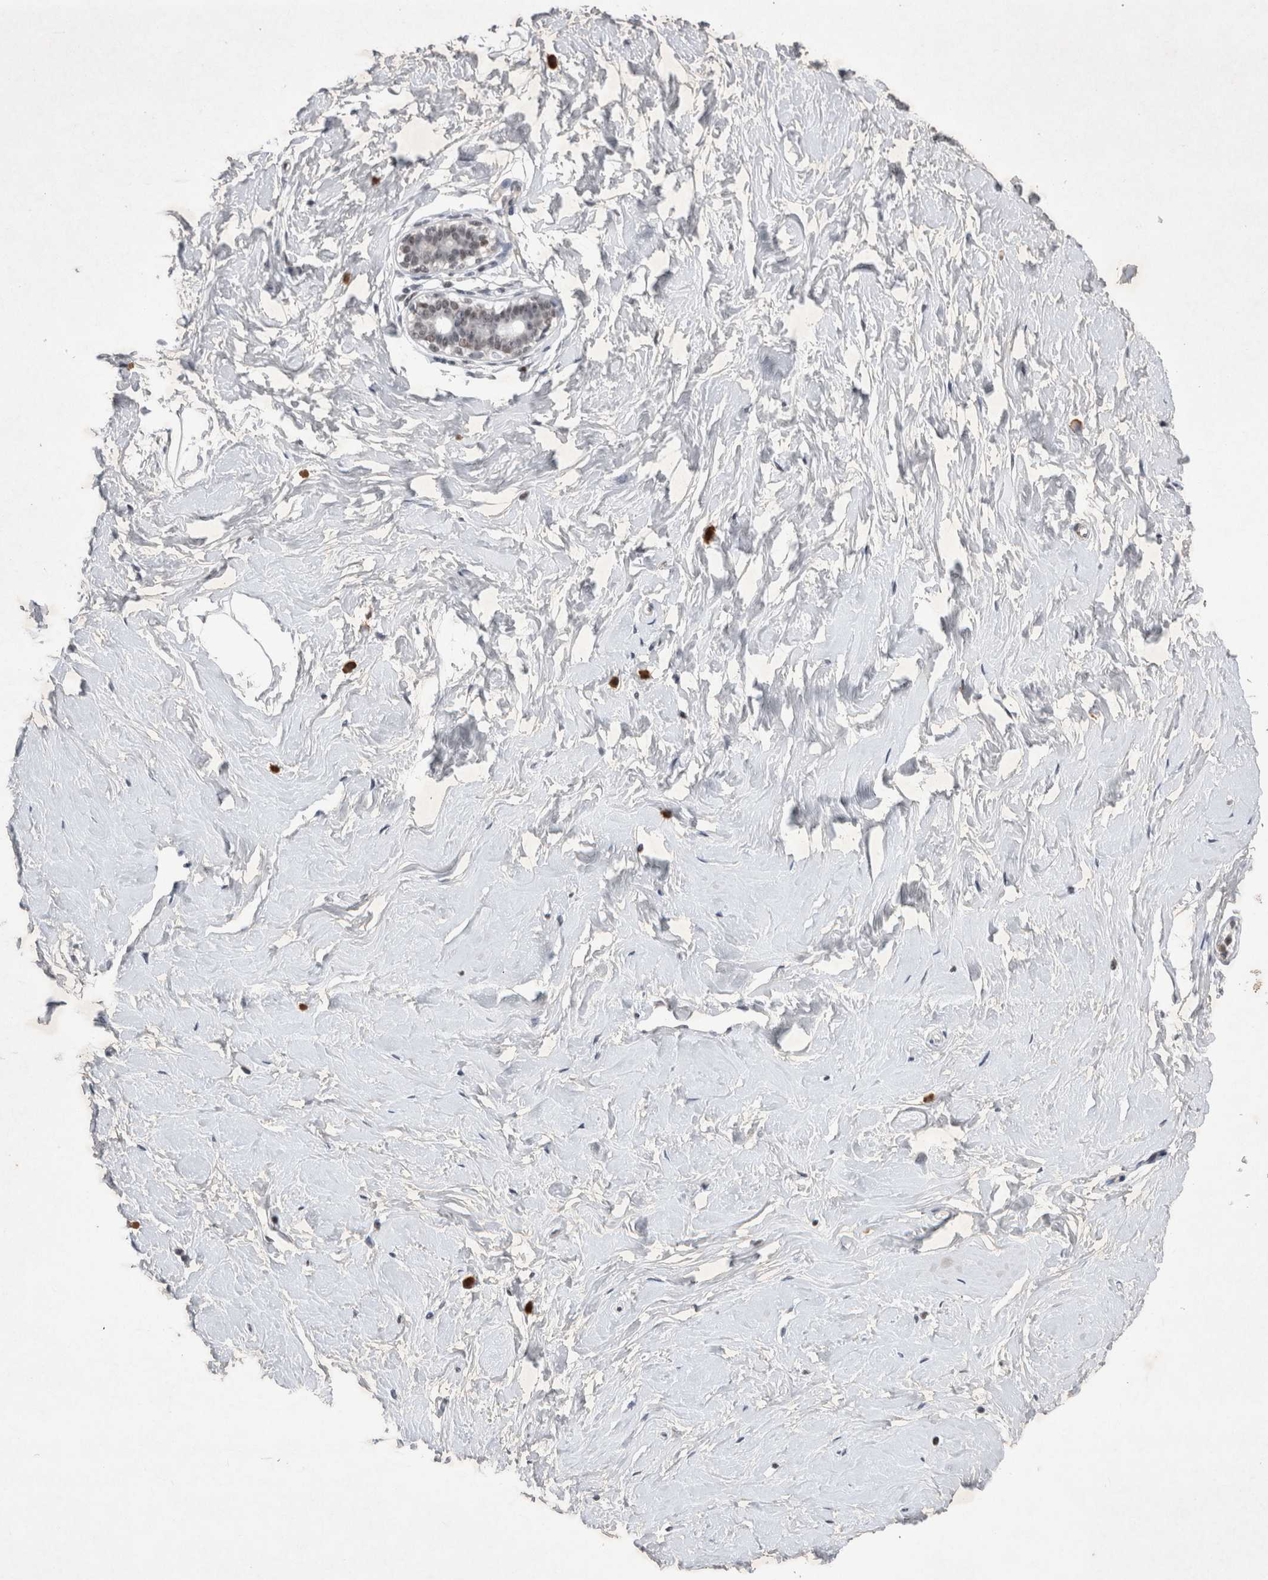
{"staining": {"intensity": "weak", "quantity": ">75%", "location": "nuclear"}, "tissue": "breast", "cell_type": "Adipocytes", "image_type": "normal", "snomed": [{"axis": "morphology", "description": "Normal tissue, NOS"}, {"axis": "morphology", "description": "Adenoma, NOS"}, {"axis": "topography", "description": "Breast"}], "caption": "Immunohistochemical staining of unremarkable human breast exhibits weak nuclear protein staining in about >75% of adipocytes.", "gene": "RBM6", "patient": {"sex": "female", "age": 23}}